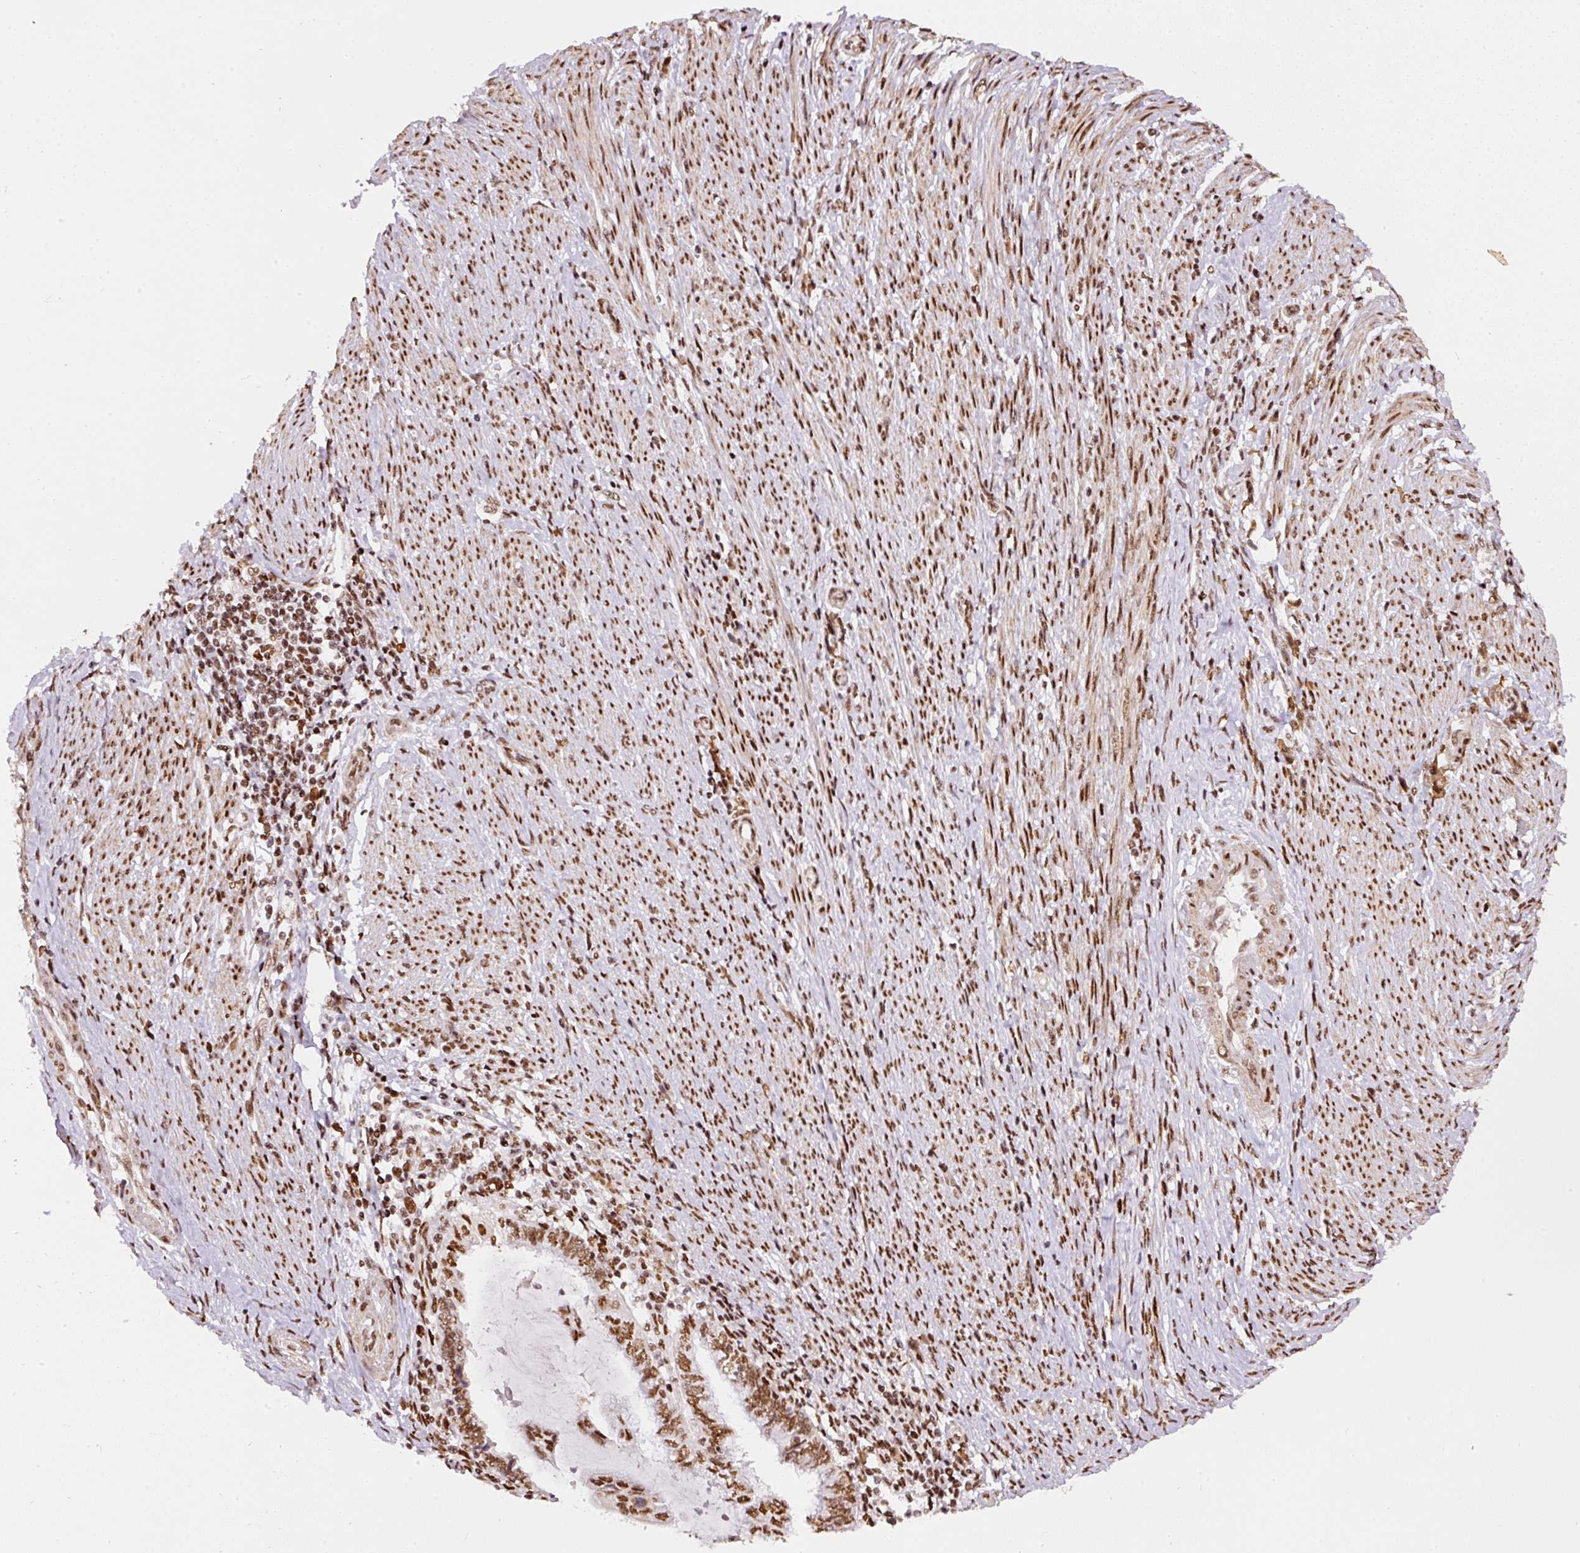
{"staining": {"intensity": "moderate", "quantity": ">75%", "location": "nuclear"}, "tissue": "endometrial cancer", "cell_type": "Tumor cells", "image_type": "cancer", "snomed": [{"axis": "morphology", "description": "Adenocarcinoma, NOS"}, {"axis": "topography", "description": "Uterus"}, {"axis": "topography", "description": "Endometrium"}], "caption": "This is an image of IHC staining of endometrial cancer, which shows moderate expression in the nuclear of tumor cells.", "gene": "HNRNPC", "patient": {"sex": "female", "age": 70}}